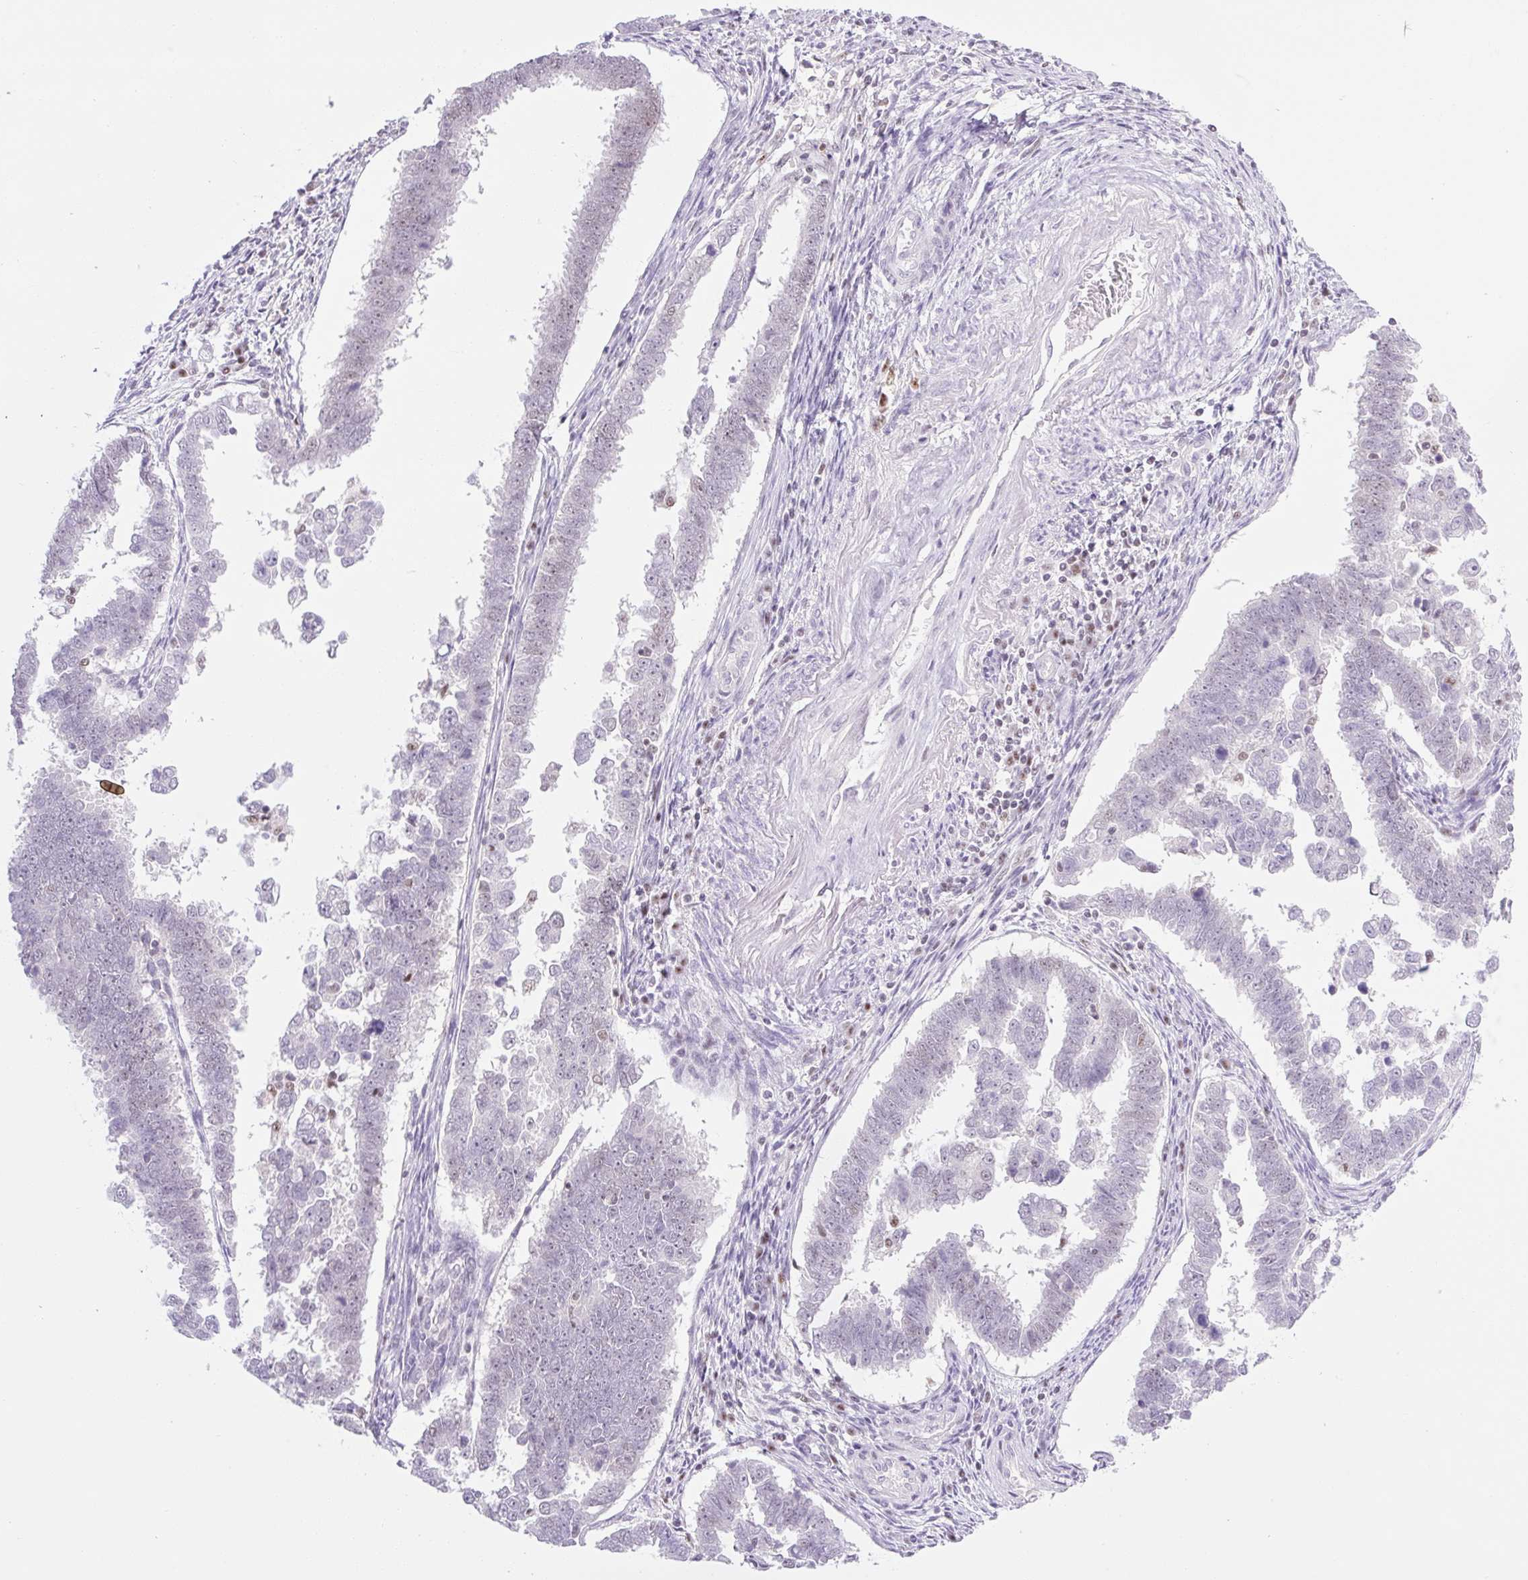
{"staining": {"intensity": "negative", "quantity": "none", "location": "none"}, "tissue": "endometrial cancer", "cell_type": "Tumor cells", "image_type": "cancer", "snomed": [{"axis": "morphology", "description": "Adenocarcinoma, NOS"}, {"axis": "topography", "description": "Endometrium"}], "caption": "Endometrial adenocarcinoma stained for a protein using immunohistochemistry (IHC) reveals no expression tumor cells.", "gene": "TLE3", "patient": {"sex": "female", "age": 75}}